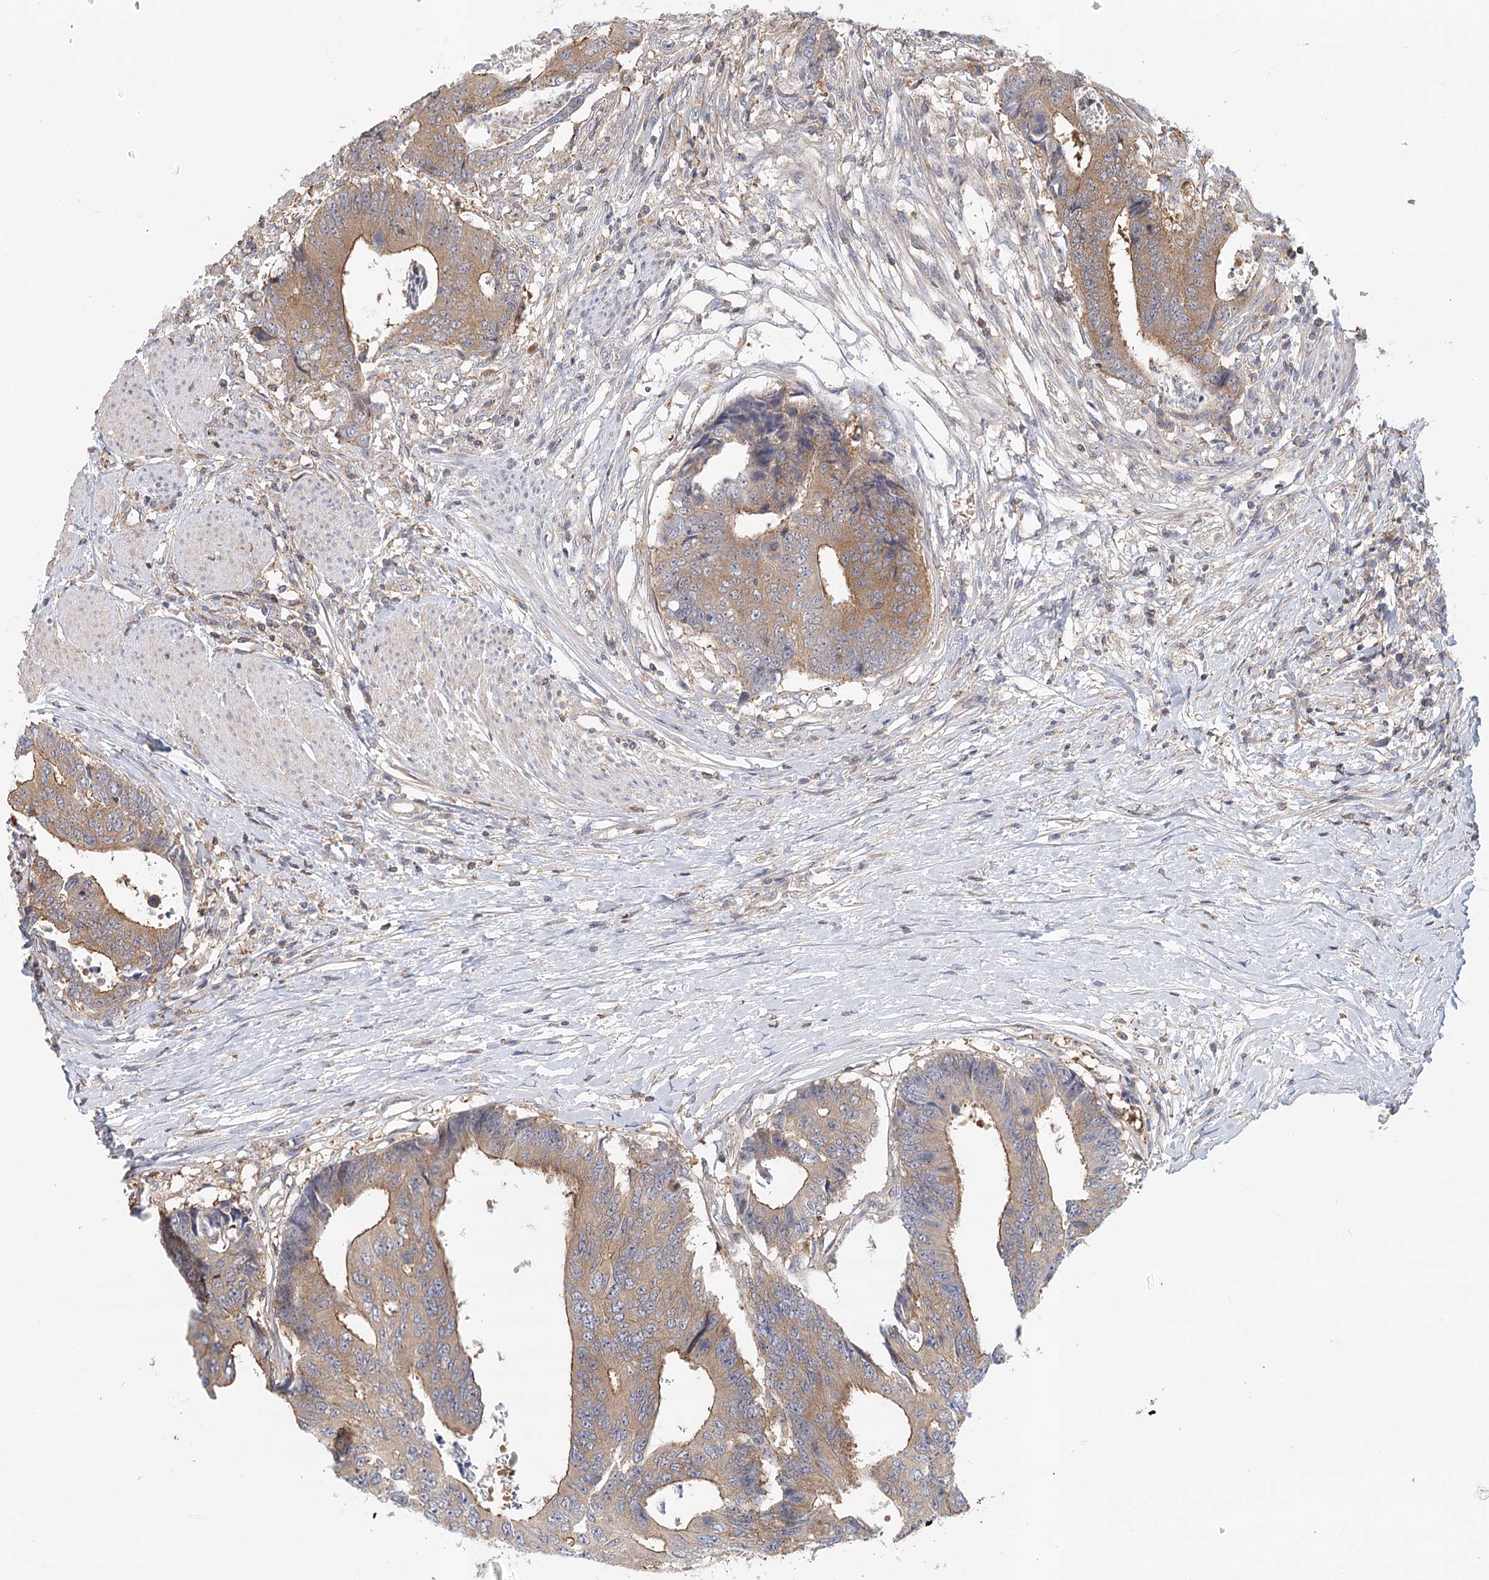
{"staining": {"intensity": "moderate", "quantity": "25%-75%", "location": "cytoplasmic/membranous"}, "tissue": "colorectal cancer", "cell_type": "Tumor cells", "image_type": "cancer", "snomed": [{"axis": "morphology", "description": "Adenocarcinoma, NOS"}, {"axis": "topography", "description": "Rectum"}], "caption": "Moderate cytoplasmic/membranous staining for a protein is appreciated in approximately 25%-75% of tumor cells of adenocarcinoma (colorectal) using immunohistochemistry (IHC).", "gene": "UMPS", "patient": {"sex": "male", "age": 84}}